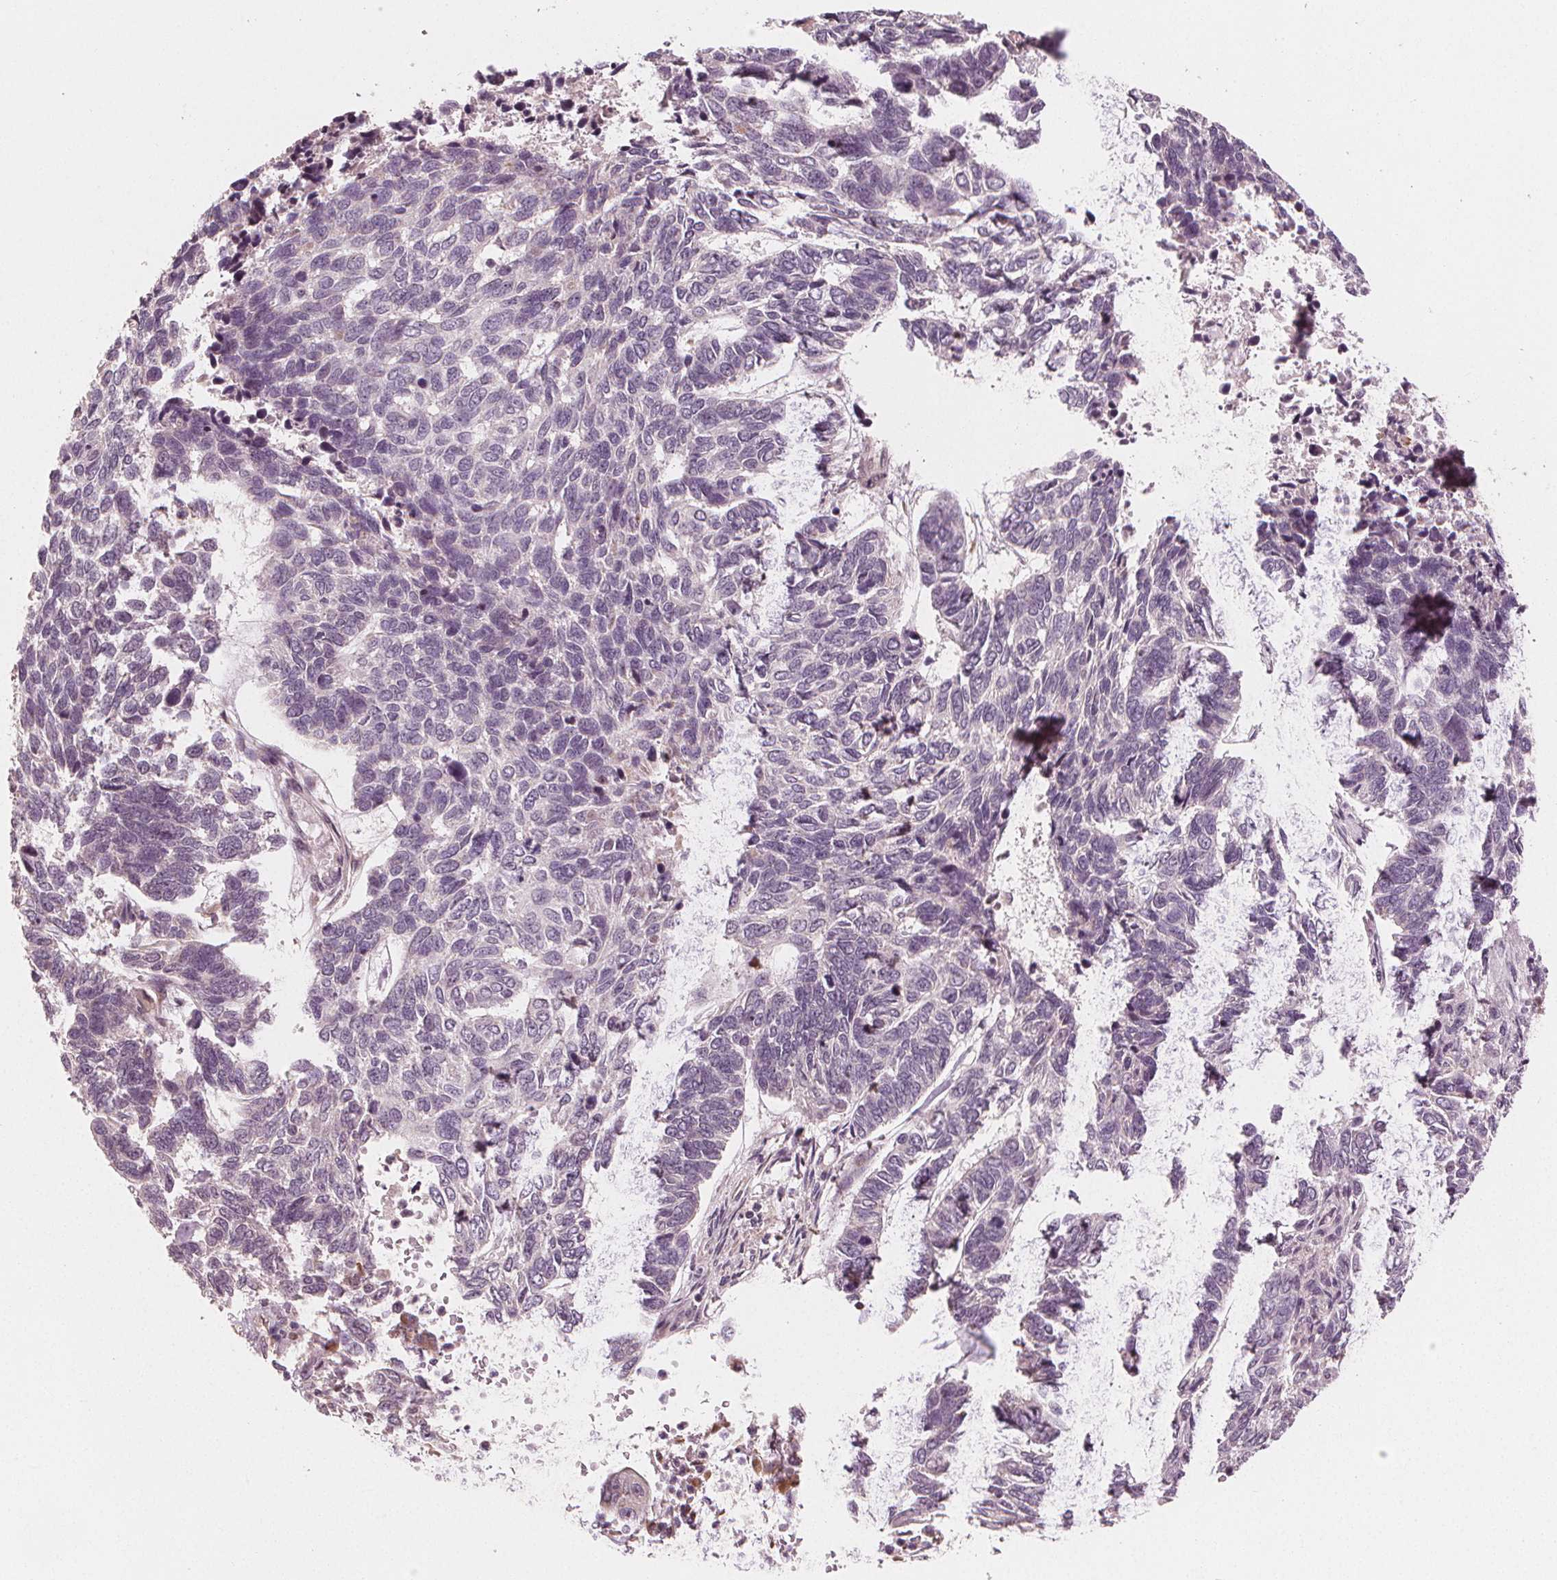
{"staining": {"intensity": "negative", "quantity": "none", "location": "none"}, "tissue": "skin cancer", "cell_type": "Tumor cells", "image_type": "cancer", "snomed": [{"axis": "morphology", "description": "Basal cell carcinoma"}, {"axis": "topography", "description": "Skin"}], "caption": "Immunohistochemical staining of skin cancer demonstrates no significant staining in tumor cells. (DAB (3,3'-diaminobenzidine) immunohistochemistry (IHC) with hematoxylin counter stain).", "gene": "CLBA1", "patient": {"sex": "female", "age": 65}}